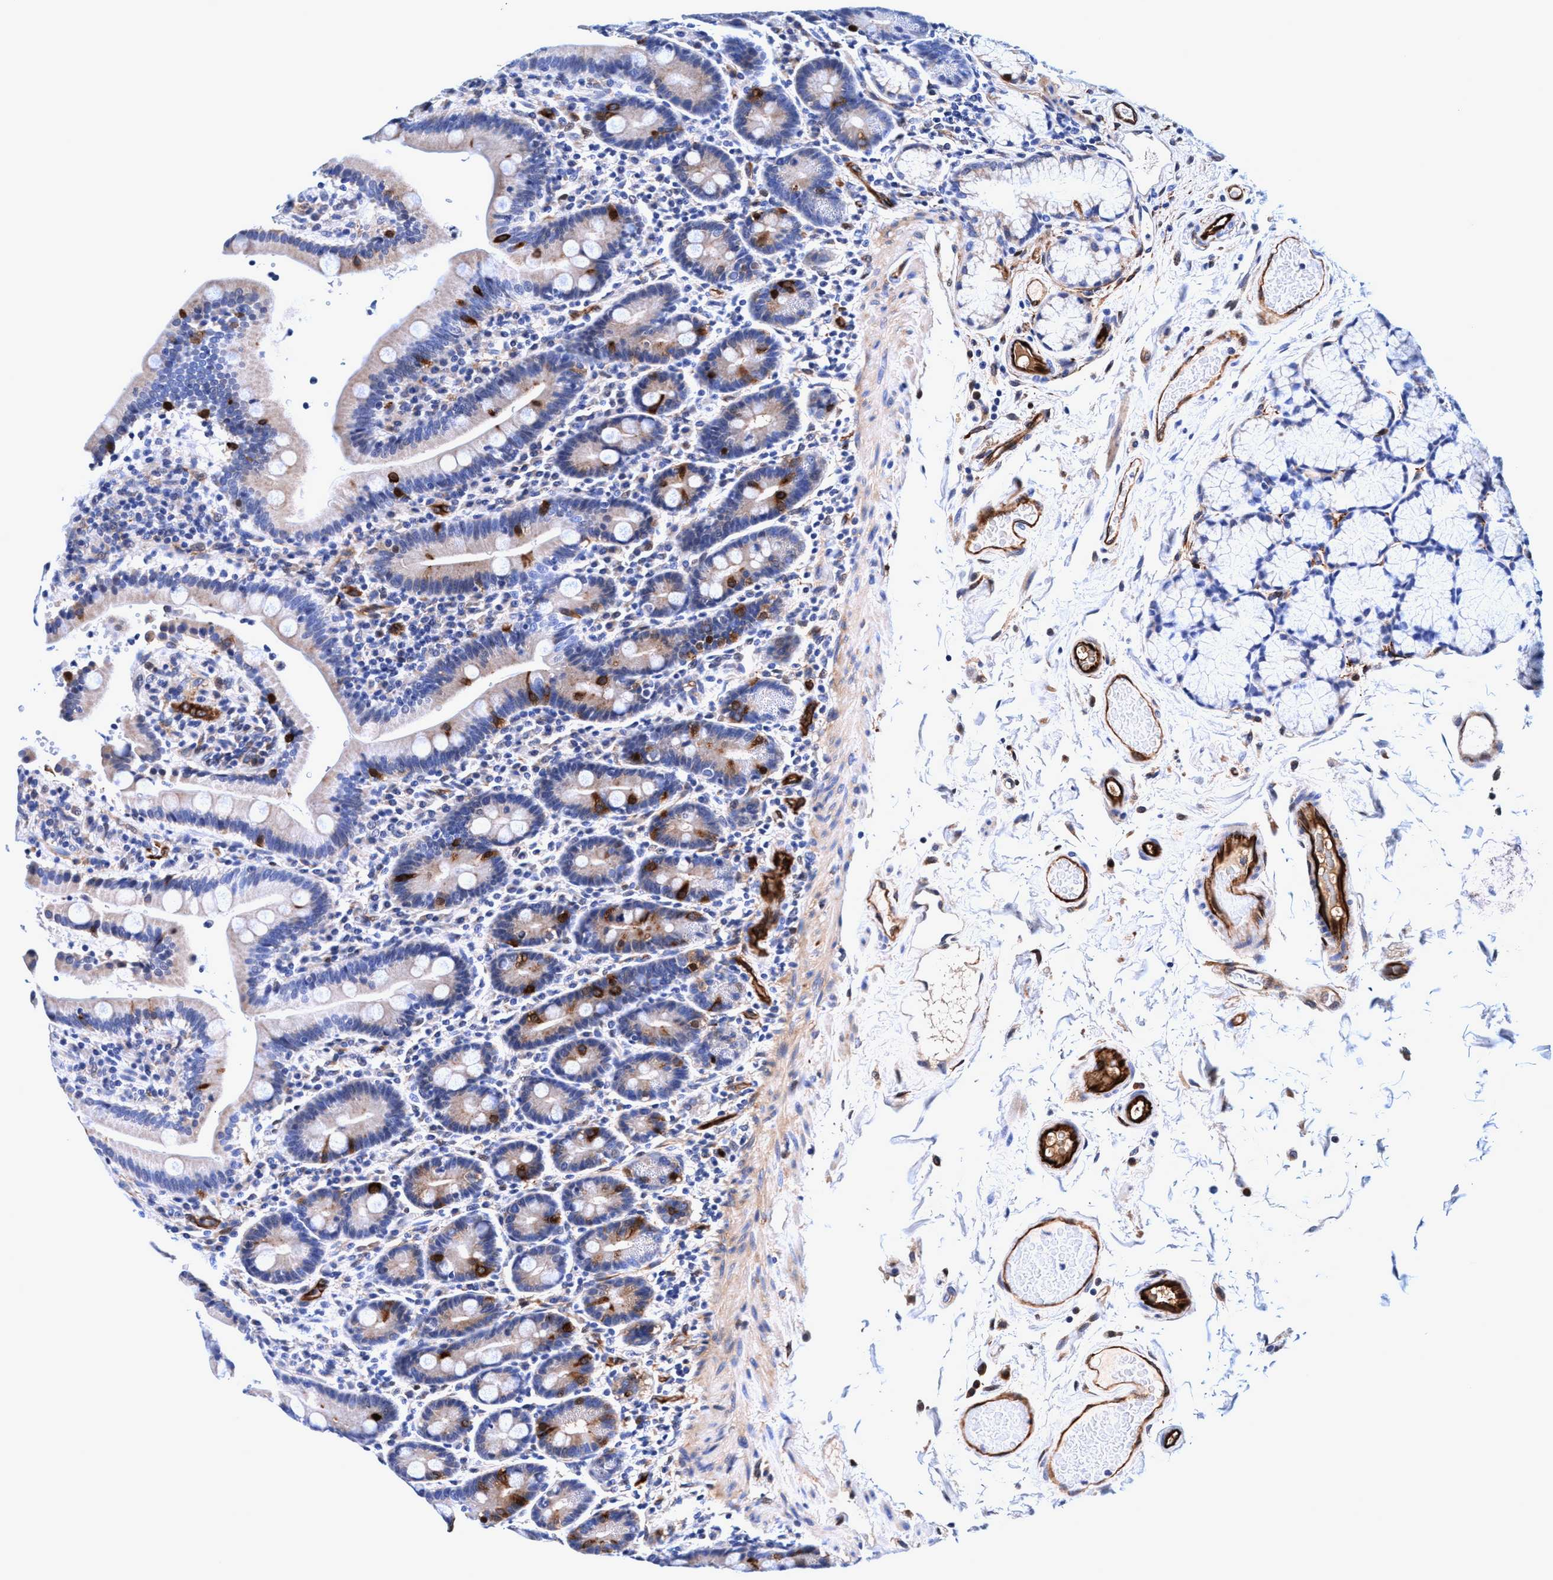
{"staining": {"intensity": "strong", "quantity": "<25%", "location": "cytoplasmic/membranous"}, "tissue": "duodenum", "cell_type": "Glandular cells", "image_type": "normal", "snomed": [{"axis": "morphology", "description": "Normal tissue, NOS"}, {"axis": "topography", "description": "Small intestine, NOS"}], "caption": "Unremarkable duodenum displays strong cytoplasmic/membranous positivity in approximately <25% of glandular cells The staining was performed using DAB, with brown indicating positive protein expression. Nuclei are stained blue with hematoxylin..", "gene": "UBALD2", "patient": {"sex": "female", "age": 71}}